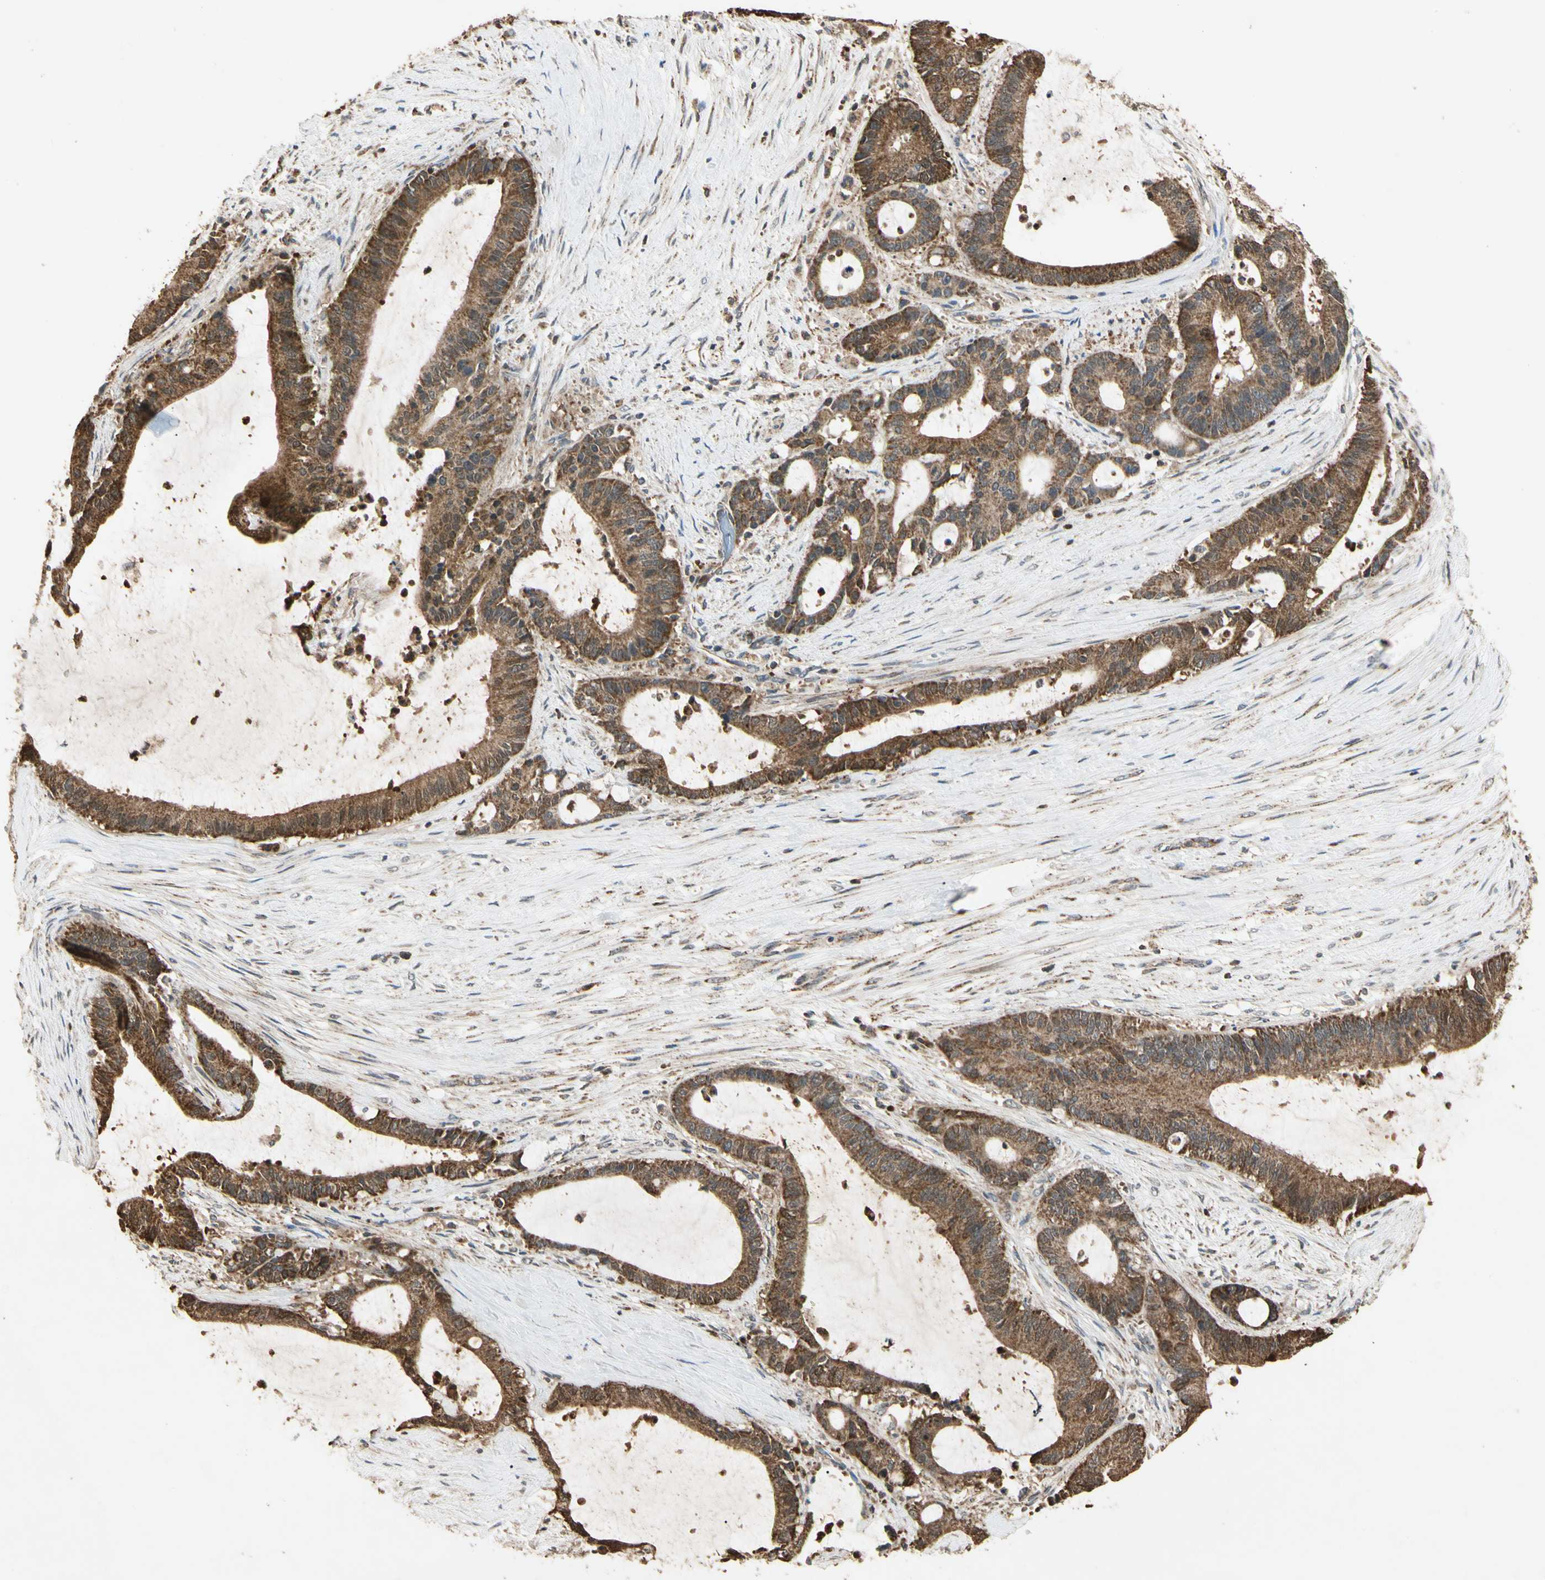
{"staining": {"intensity": "moderate", "quantity": ">75%", "location": "cytoplasmic/membranous"}, "tissue": "liver cancer", "cell_type": "Tumor cells", "image_type": "cancer", "snomed": [{"axis": "morphology", "description": "Cholangiocarcinoma"}, {"axis": "topography", "description": "Liver"}], "caption": "The image displays immunohistochemical staining of liver cancer (cholangiocarcinoma). There is moderate cytoplasmic/membranous positivity is seen in approximately >75% of tumor cells.", "gene": "PRDX5", "patient": {"sex": "female", "age": 73}}